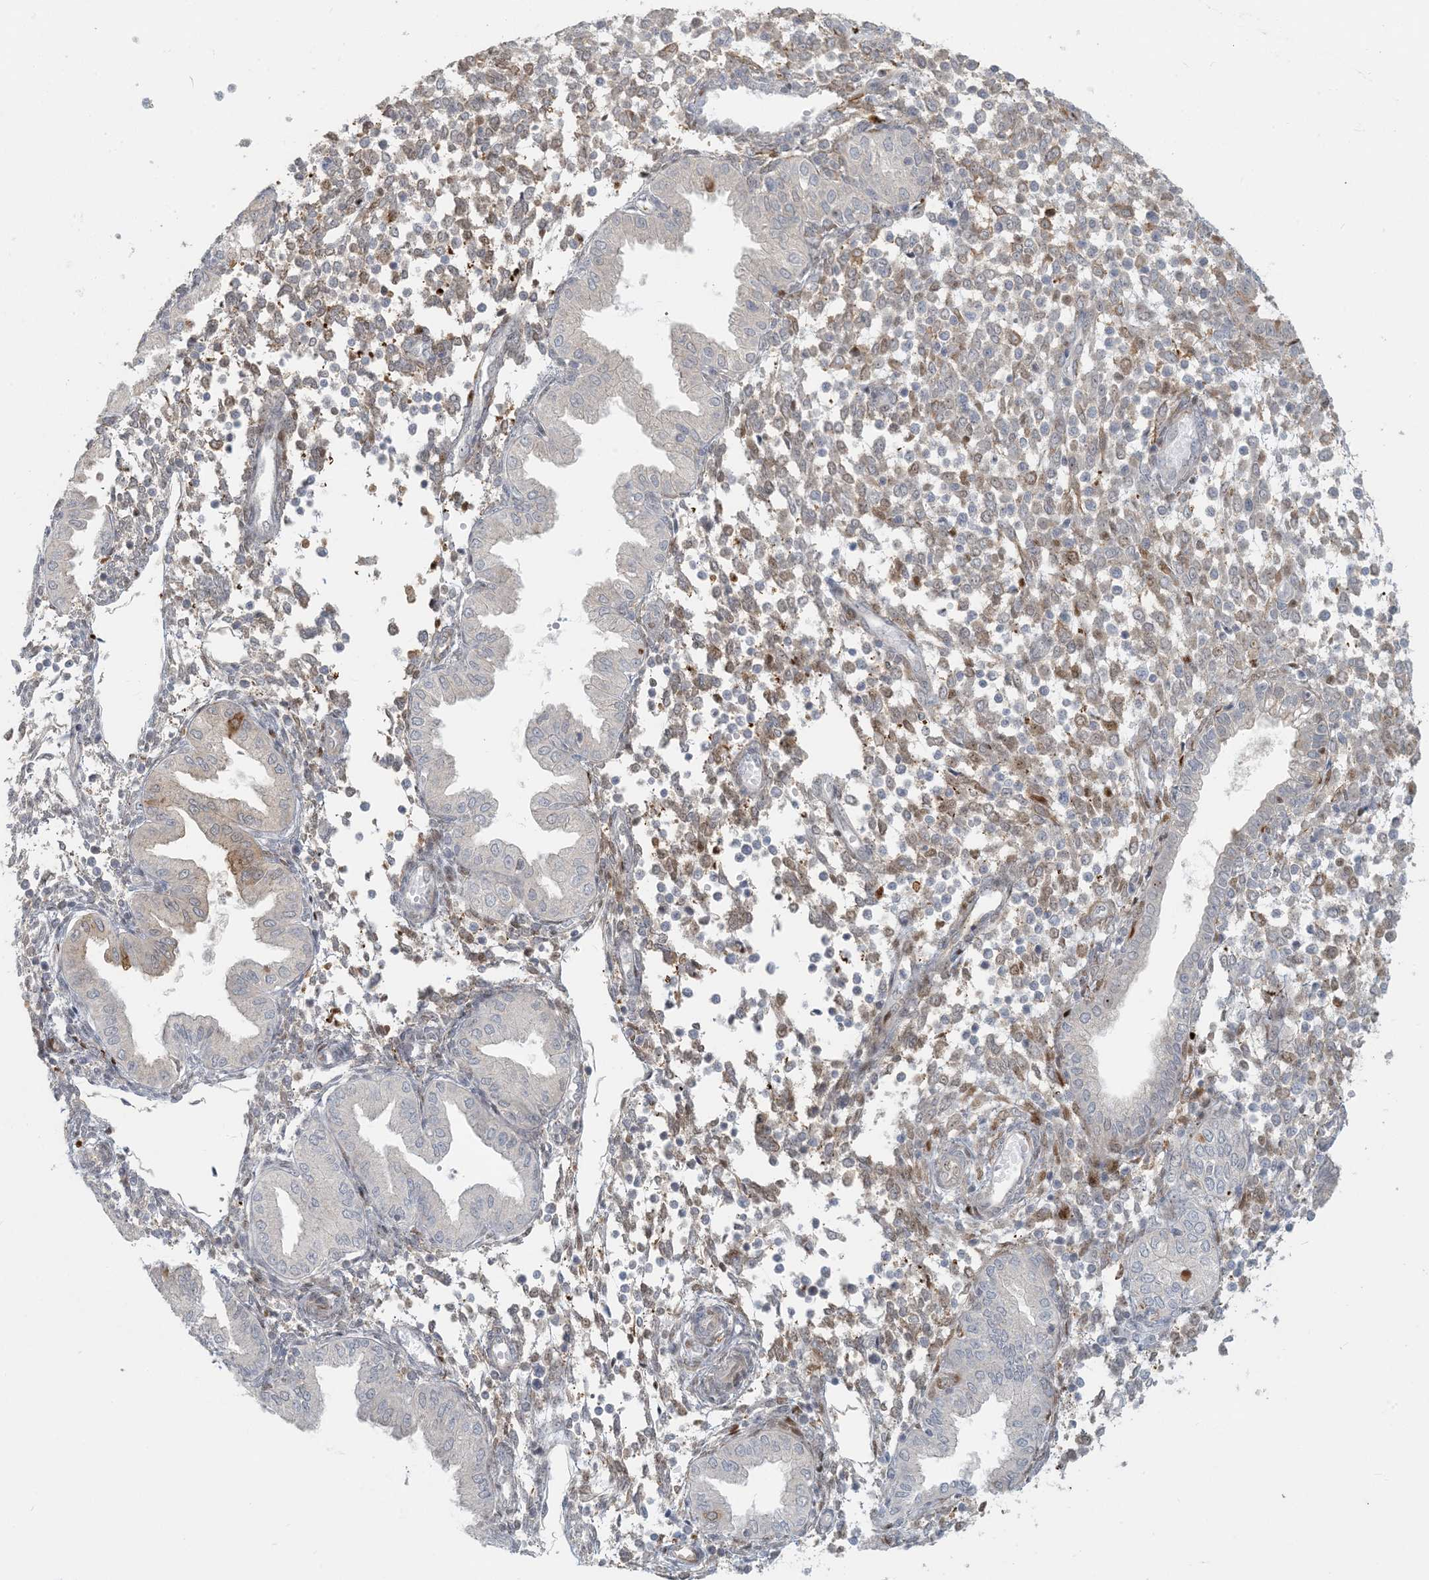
{"staining": {"intensity": "moderate", "quantity": "<25%", "location": "cytoplasmic/membranous"}, "tissue": "endometrium", "cell_type": "Cells in endometrial stroma", "image_type": "normal", "snomed": [{"axis": "morphology", "description": "Normal tissue, NOS"}, {"axis": "topography", "description": "Endometrium"}], "caption": "Human endometrium stained with a brown dye demonstrates moderate cytoplasmic/membranous positive staining in about <25% of cells in endometrial stroma.", "gene": "BCORL1", "patient": {"sex": "female", "age": 53}}